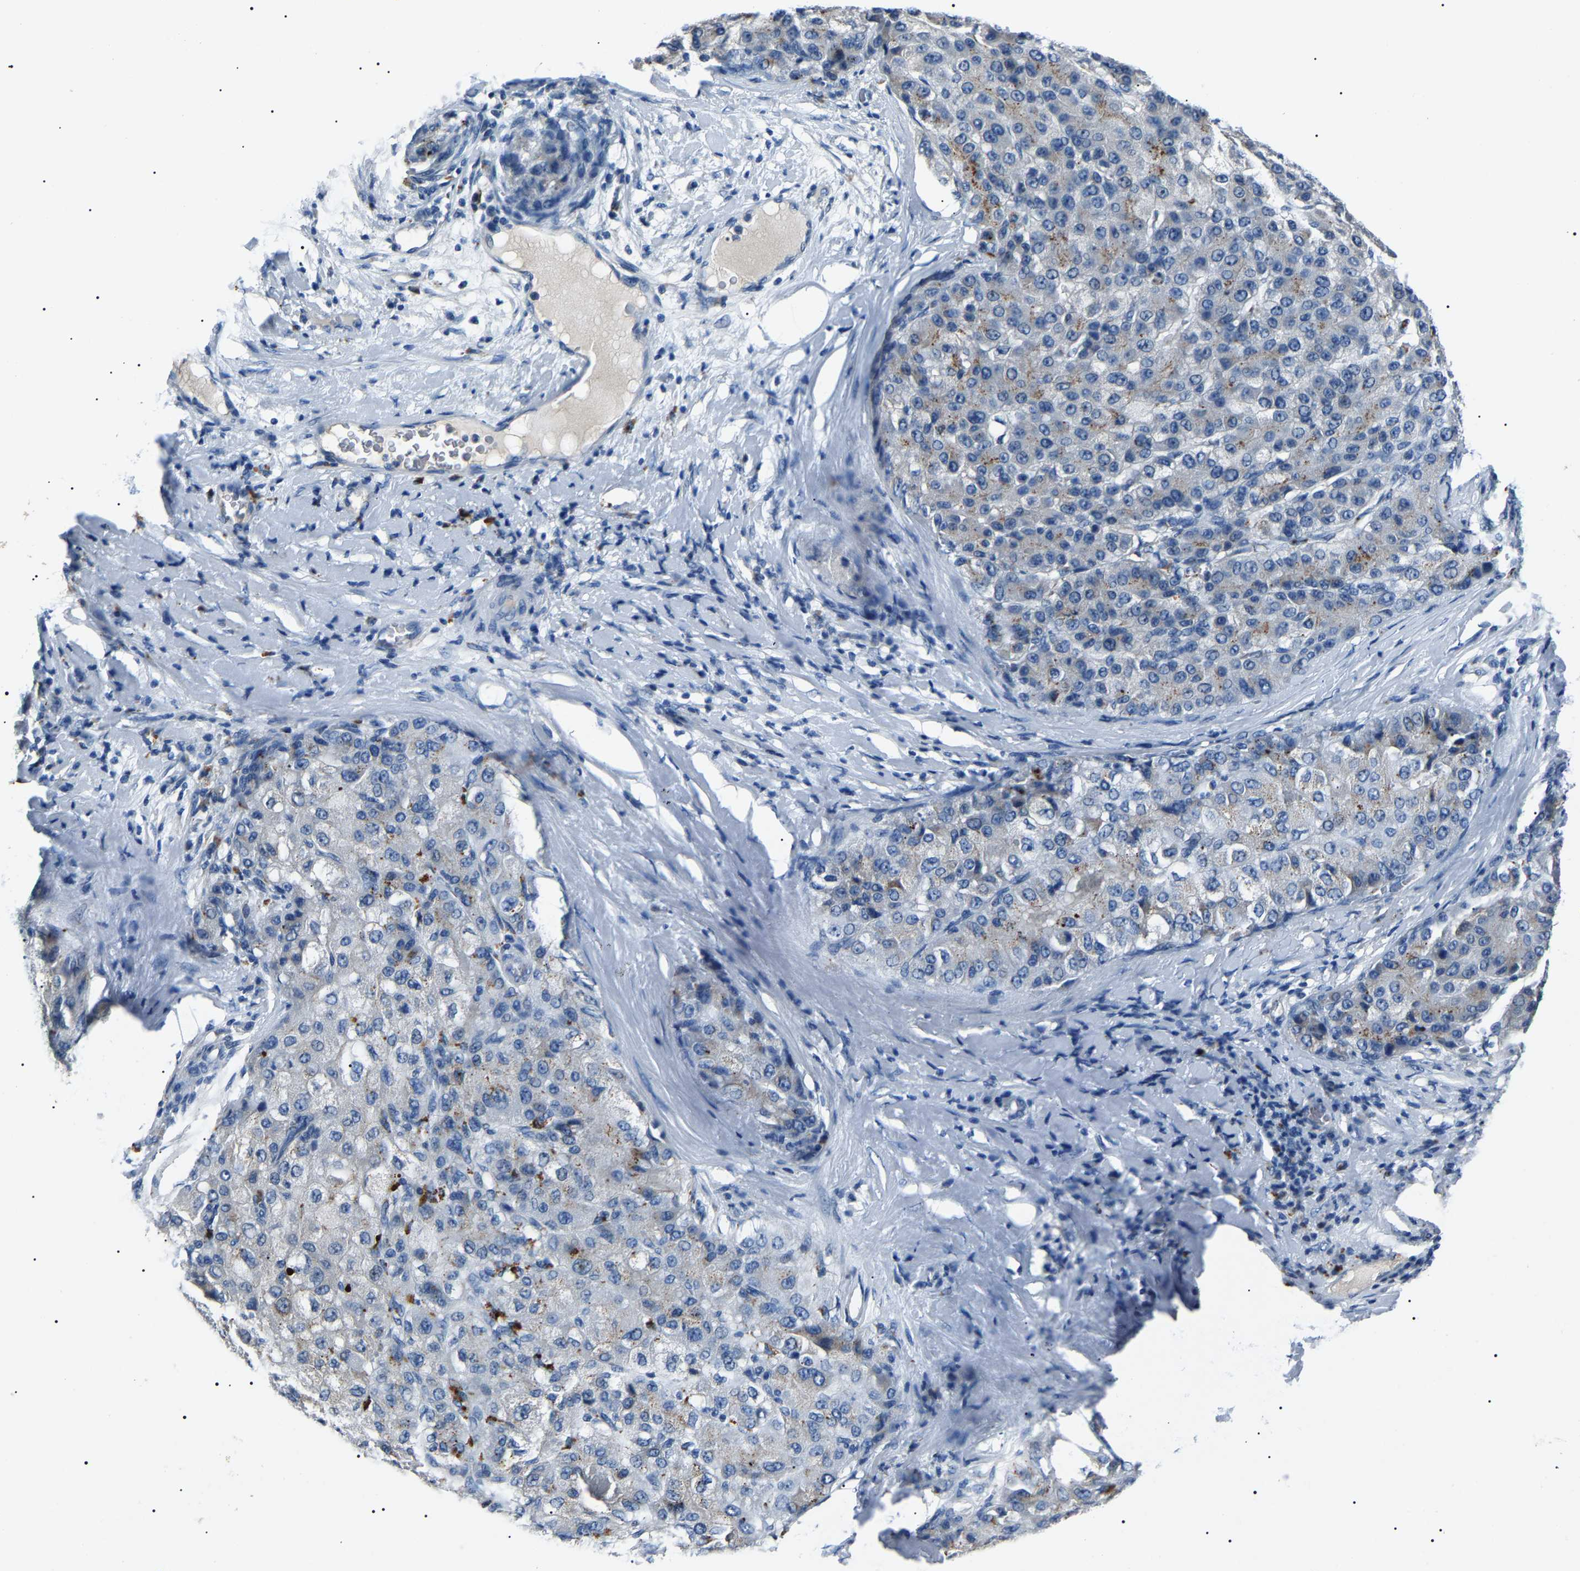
{"staining": {"intensity": "moderate", "quantity": "<25%", "location": "cytoplasmic/membranous"}, "tissue": "liver cancer", "cell_type": "Tumor cells", "image_type": "cancer", "snomed": [{"axis": "morphology", "description": "Carcinoma, Hepatocellular, NOS"}, {"axis": "topography", "description": "Liver"}], "caption": "Liver cancer was stained to show a protein in brown. There is low levels of moderate cytoplasmic/membranous staining in approximately <25% of tumor cells.", "gene": "KLK15", "patient": {"sex": "male", "age": 80}}